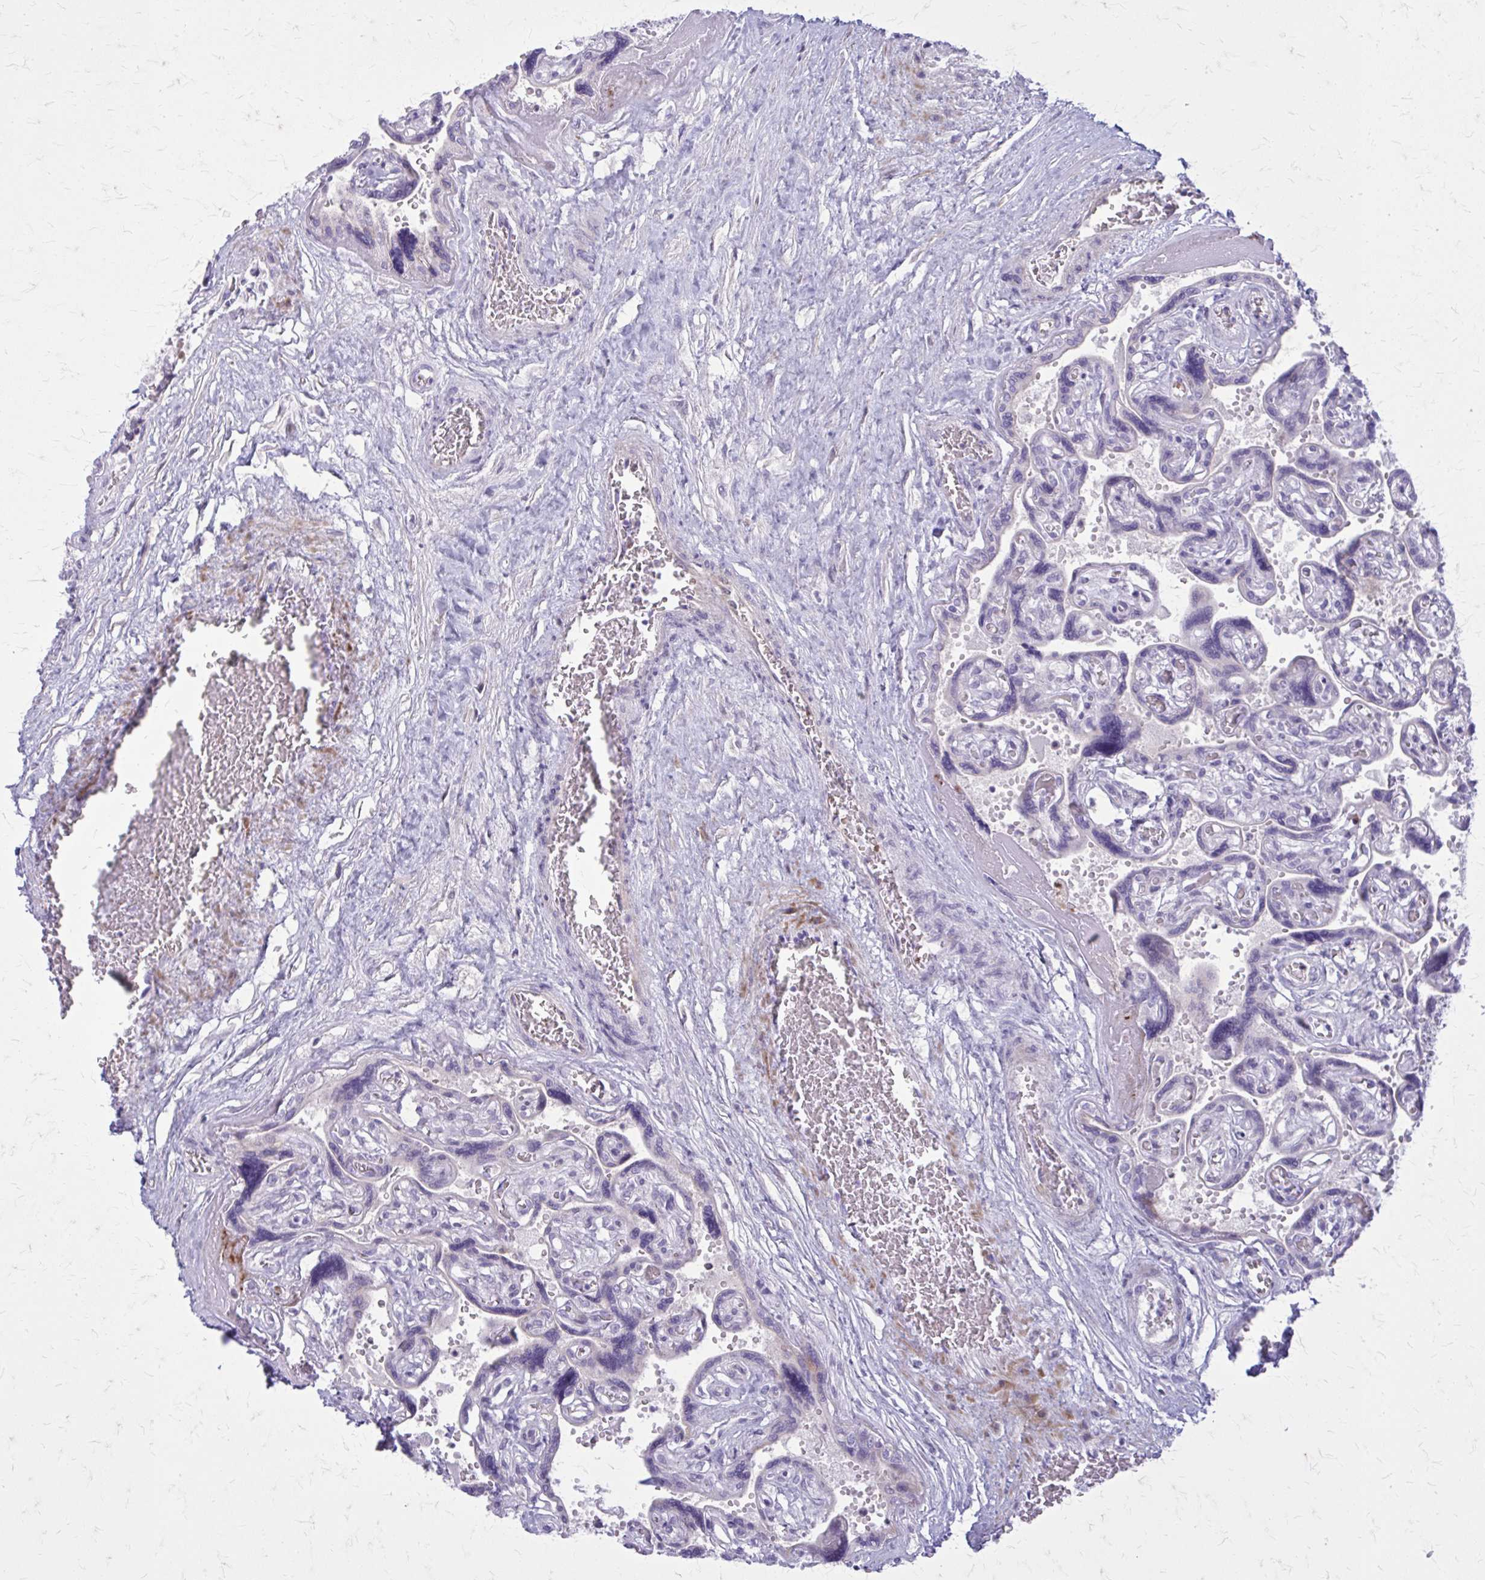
{"staining": {"intensity": "negative", "quantity": "none", "location": "none"}, "tissue": "placenta", "cell_type": "Decidual cells", "image_type": "normal", "snomed": [{"axis": "morphology", "description": "Normal tissue, NOS"}, {"axis": "topography", "description": "Placenta"}], "caption": "Immunohistochemical staining of normal placenta displays no significant staining in decidual cells. (DAB immunohistochemistry (IHC) with hematoxylin counter stain).", "gene": "PITPNM1", "patient": {"sex": "female", "age": 32}}